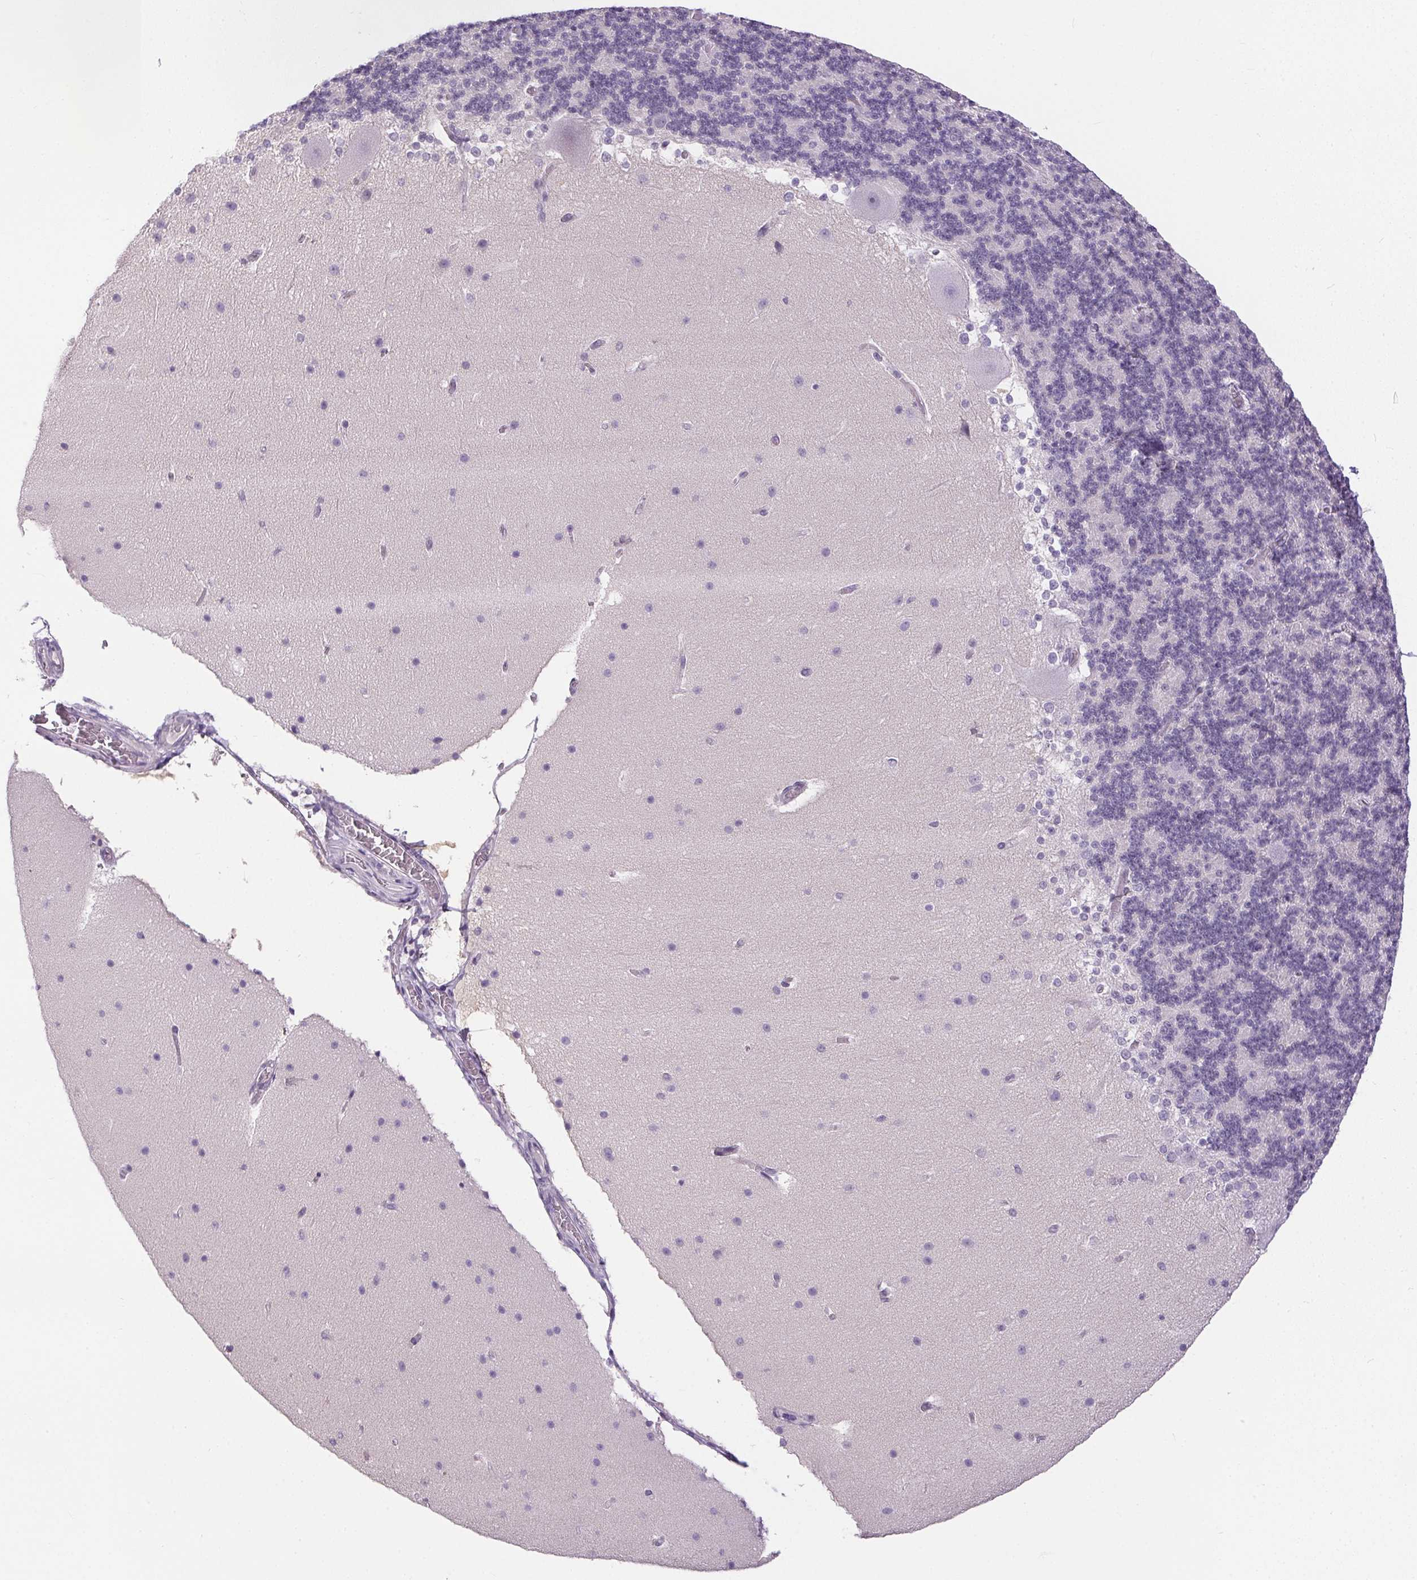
{"staining": {"intensity": "negative", "quantity": "none", "location": "none"}, "tissue": "cerebellum", "cell_type": "Cells in granular layer", "image_type": "normal", "snomed": [{"axis": "morphology", "description": "Normal tissue, NOS"}, {"axis": "topography", "description": "Cerebellum"}], "caption": "Photomicrograph shows no protein staining in cells in granular layer of unremarkable cerebellum.", "gene": "GBP6", "patient": {"sex": "female", "age": 19}}